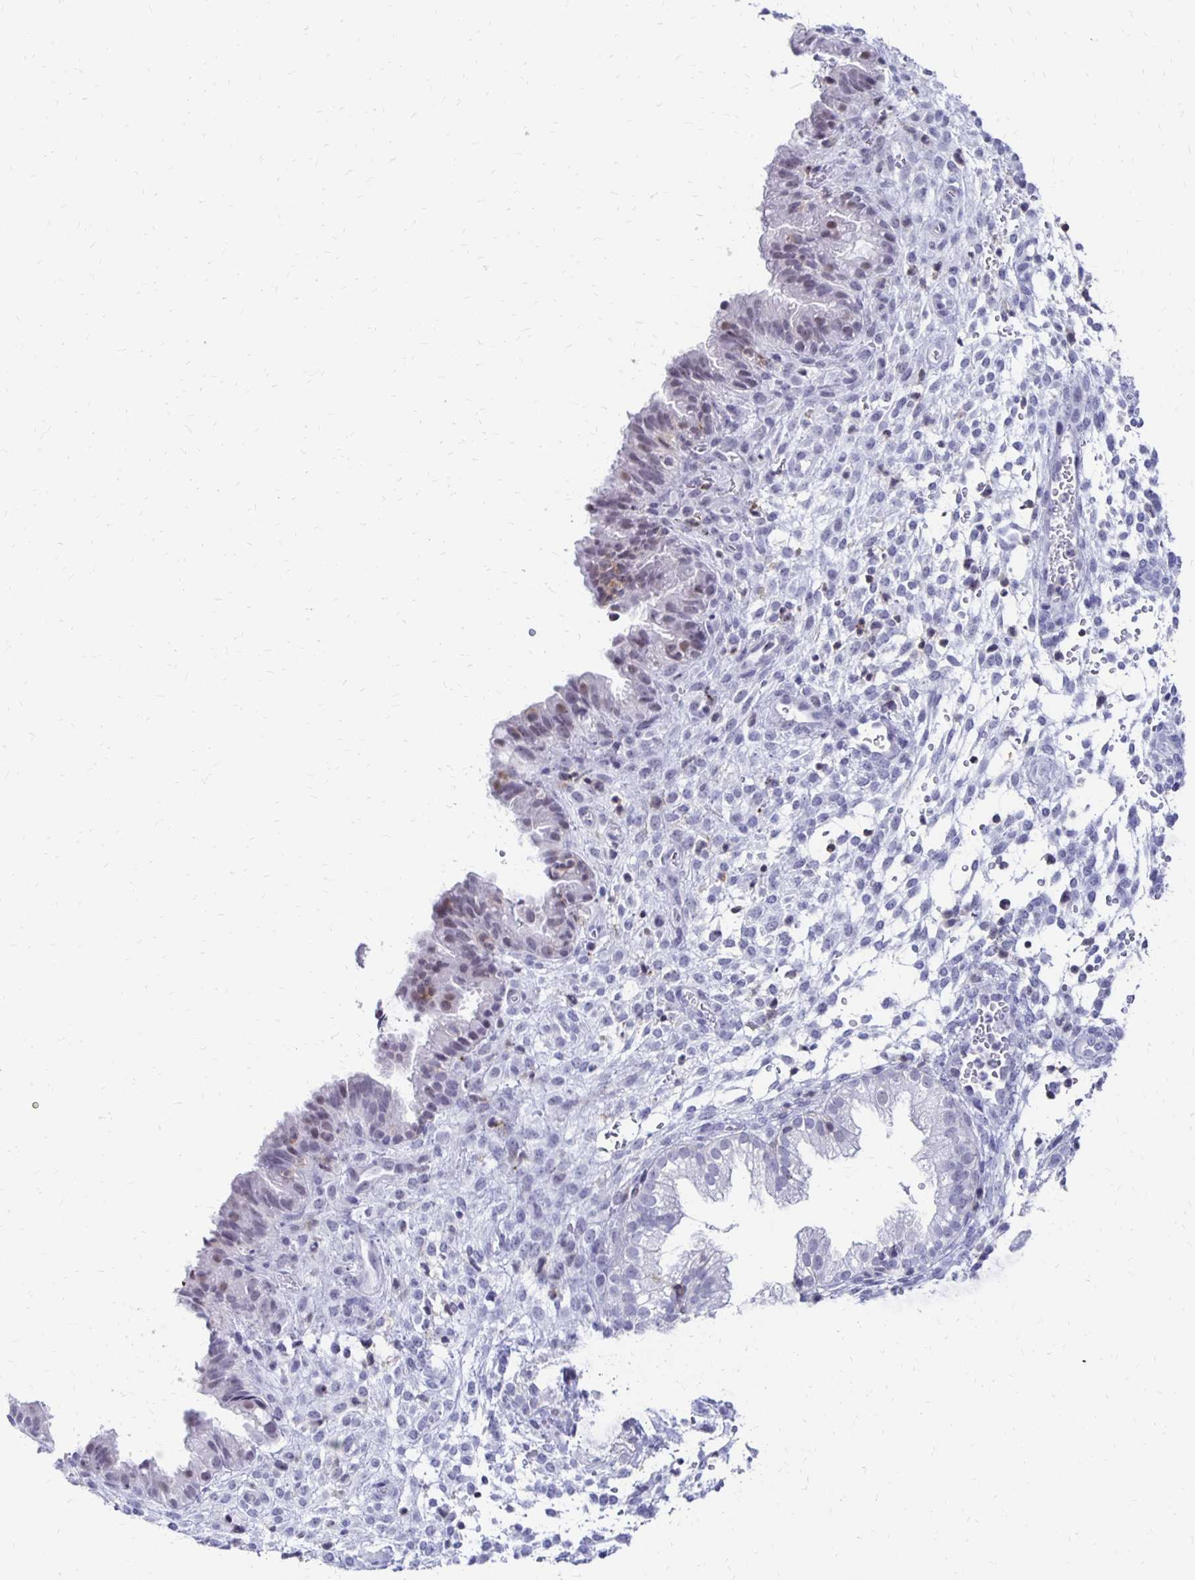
{"staining": {"intensity": "negative", "quantity": "none", "location": "none"}, "tissue": "endometrium", "cell_type": "Cells in endometrial stroma", "image_type": "normal", "snomed": [{"axis": "morphology", "description": "Normal tissue, NOS"}, {"axis": "topography", "description": "Endometrium"}], "caption": "Photomicrograph shows no protein staining in cells in endometrial stroma of unremarkable endometrium. (Brightfield microscopy of DAB (3,3'-diaminobenzidine) immunohistochemistry (IHC) at high magnification).", "gene": "SYT2", "patient": {"sex": "female", "age": 33}}